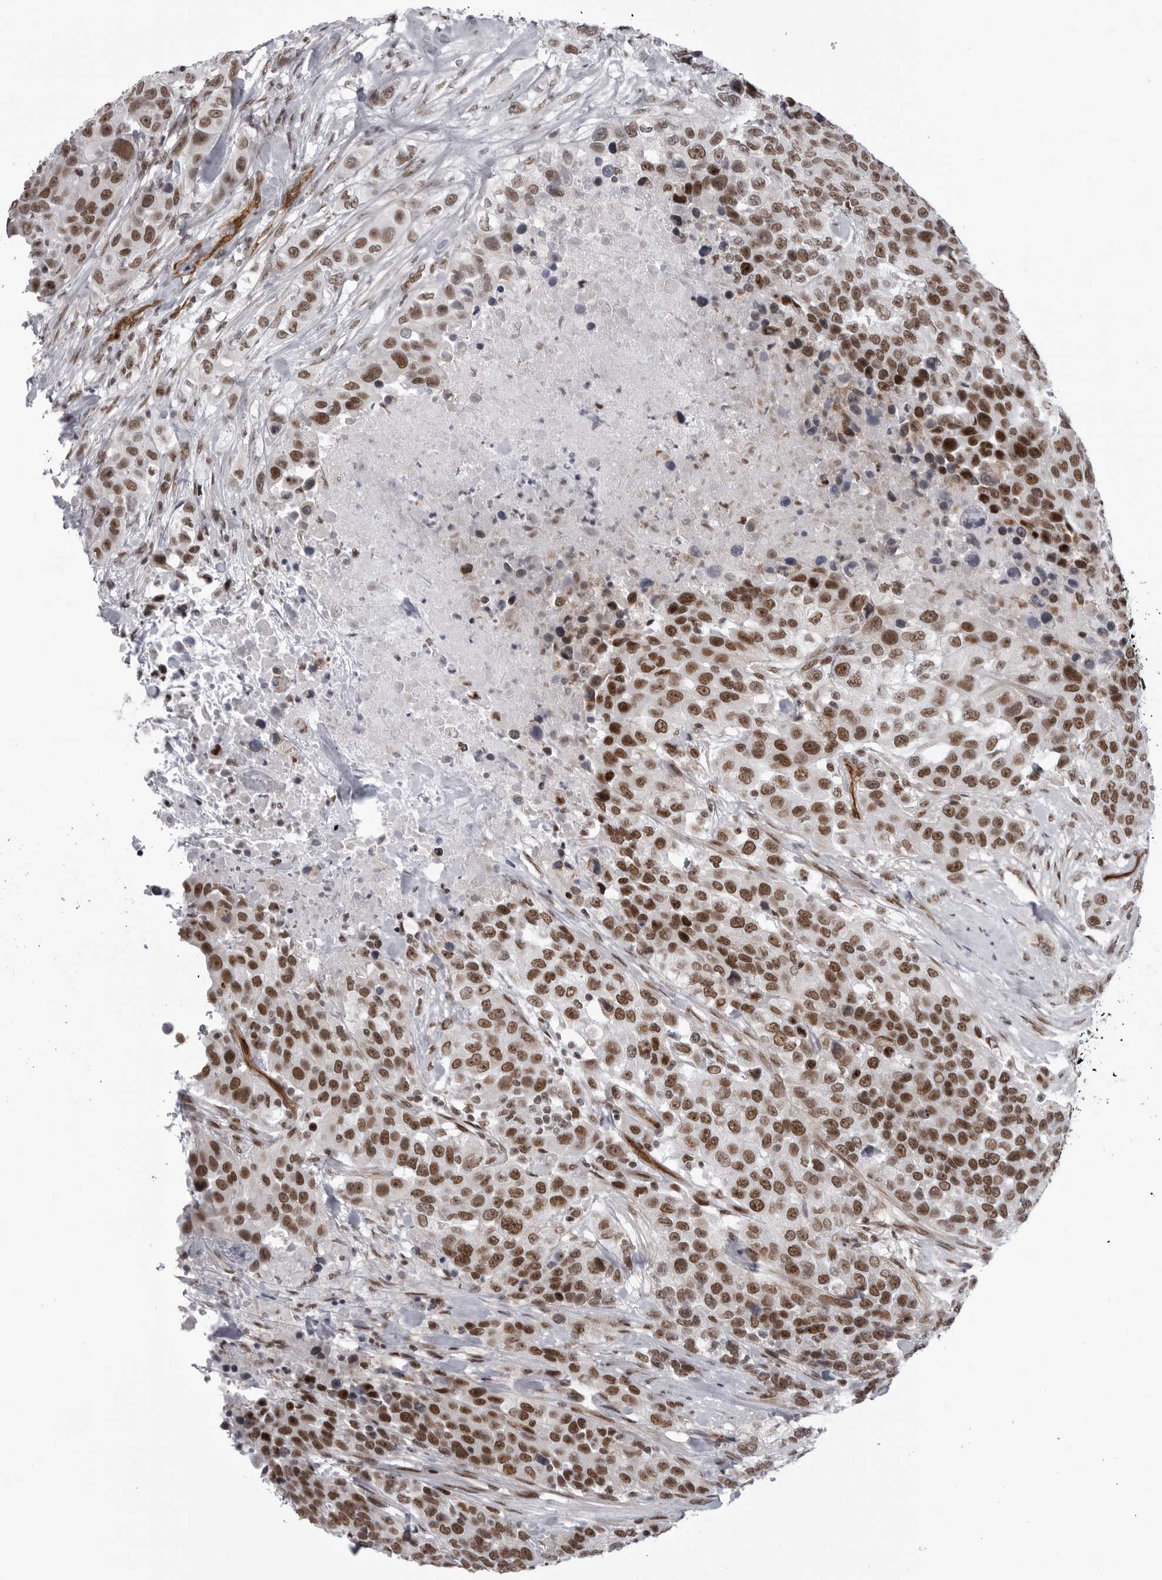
{"staining": {"intensity": "strong", "quantity": ">75%", "location": "nuclear"}, "tissue": "urothelial cancer", "cell_type": "Tumor cells", "image_type": "cancer", "snomed": [{"axis": "morphology", "description": "Urothelial carcinoma, High grade"}, {"axis": "topography", "description": "Urinary bladder"}], "caption": "Tumor cells exhibit high levels of strong nuclear expression in about >75% of cells in urothelial cancer. (brown staining indicates protein expression, while blue staining denotes nuclei).", "gene": "RNF26", "patient": {"sex": "female", "age": 80}}